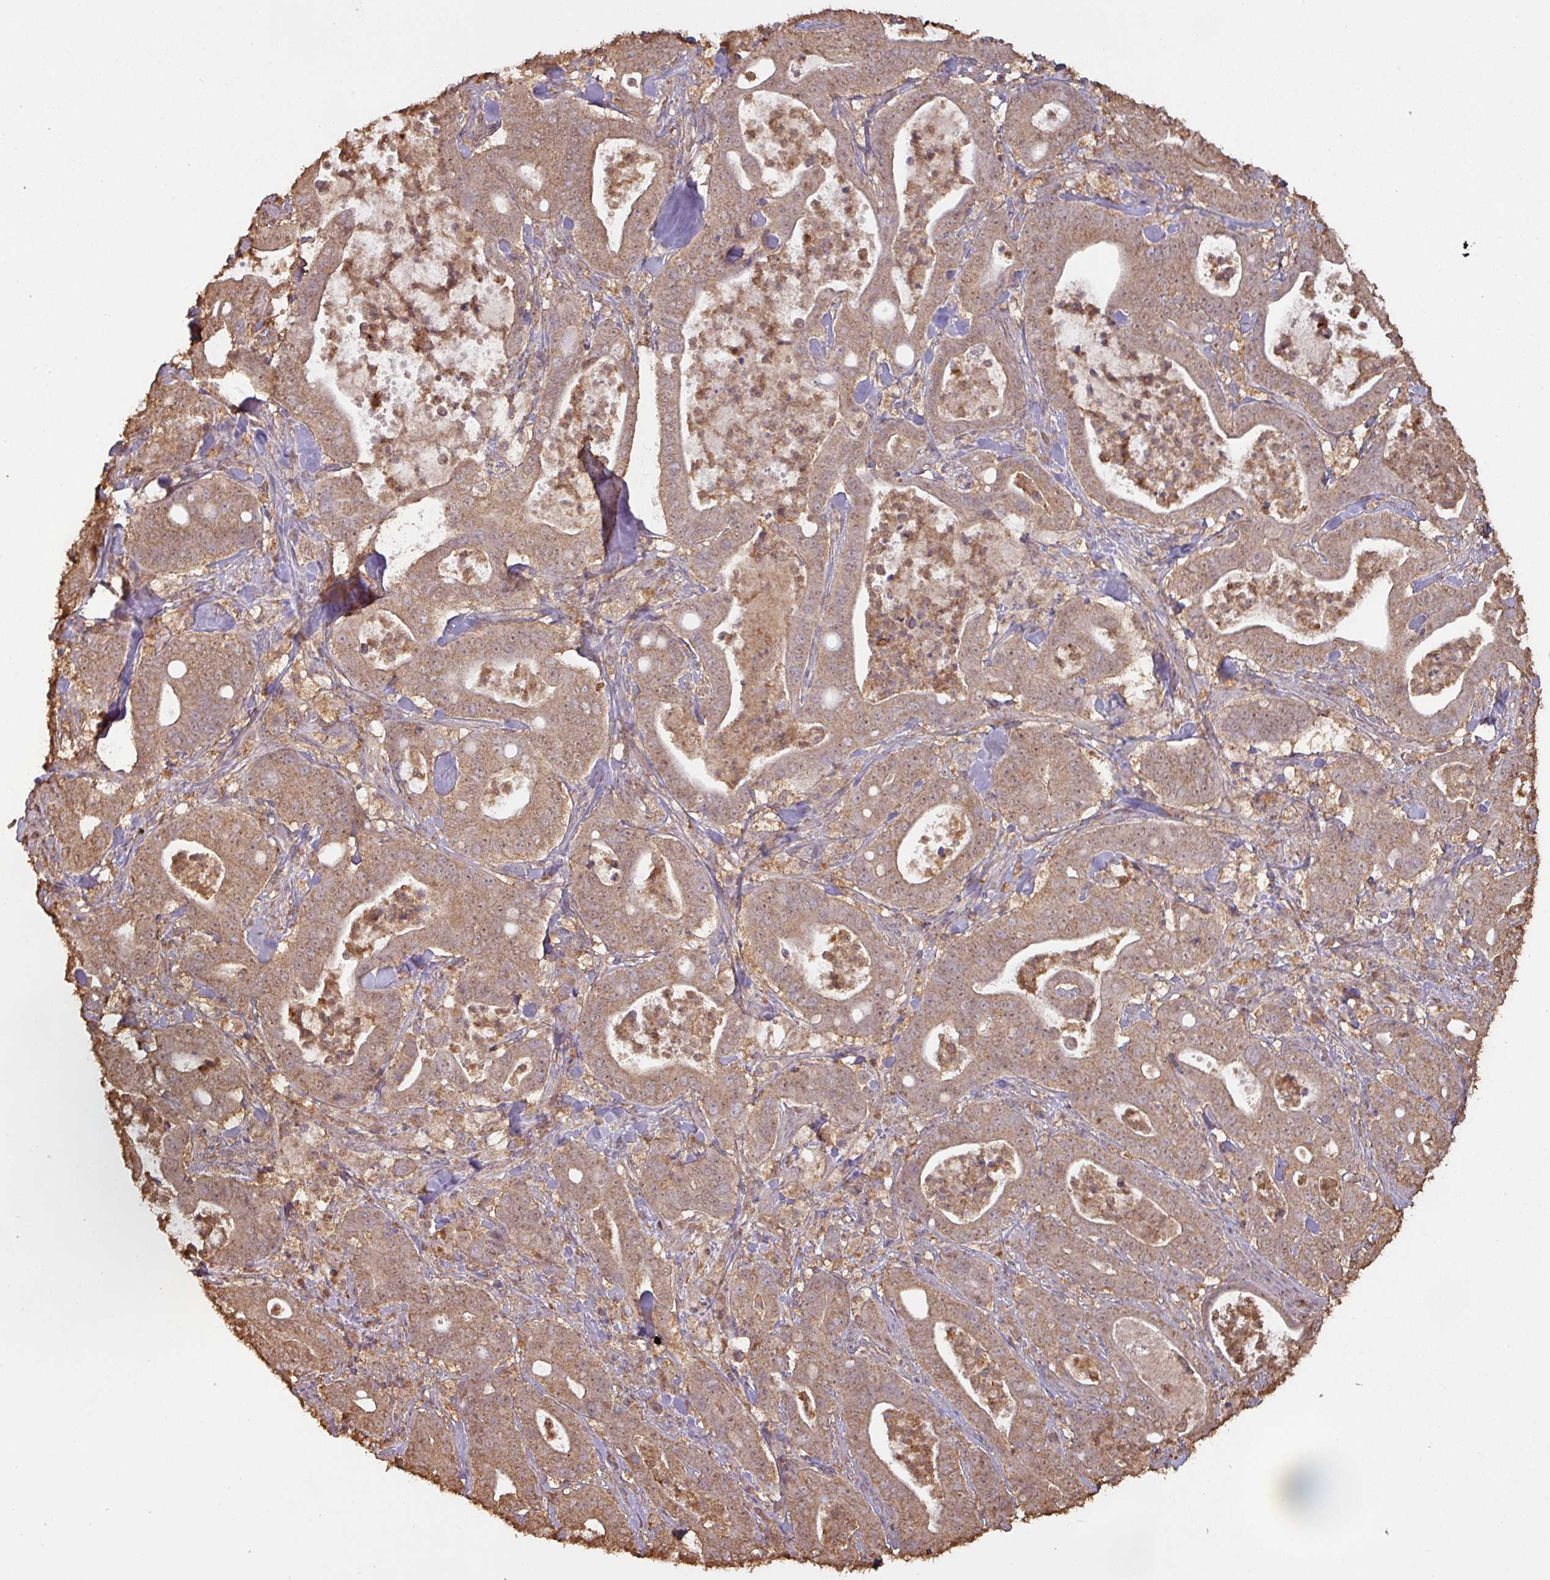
{"staining": {"intensity": "moderate", "quantity": ">75%", "location": "cytoplasmic/membranous"}, "tissue": "pancreatic cancer", "cell_type": "Tumor cells", "image_type": "cancer", "snomed": [{"axis": "morphology", "description": "Adenocarcinoma, NOS"}, {"axis": "topography", "description": "Pancreas"}], "caption": "Human pancreatic cancer (adenocarcinoma) stained with a brown dye displays moderate cytoplasmic/membranous positive staining in about >75% of tumor cells.", "gene": "ATAT1", "patient": {"sex": "male", "age": 71}}